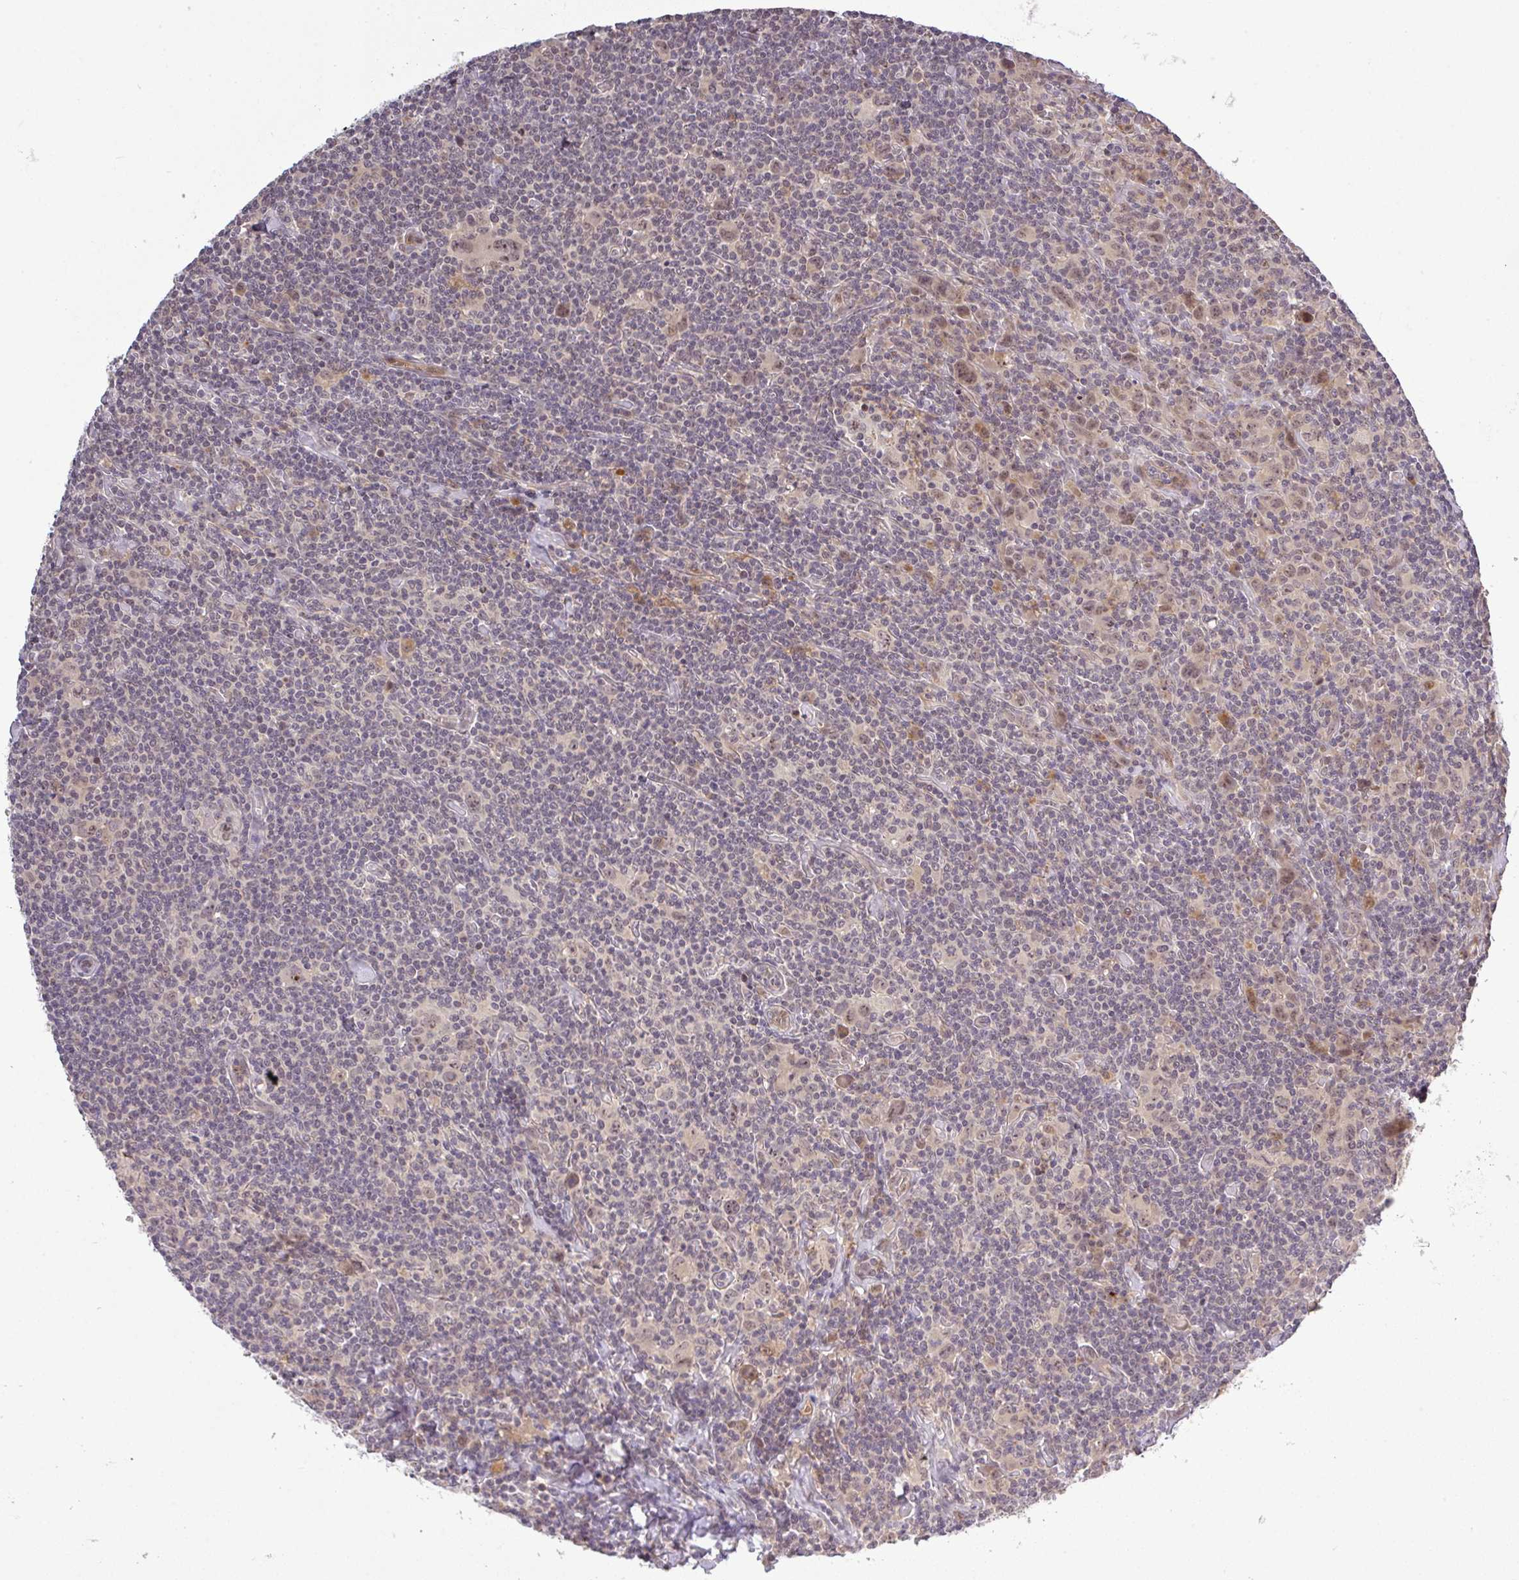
{"staining": {"intensity": "negative", "quantity": "none", "location": "none"}, "tissue": "lymphoma", "cell_type": "Tumor cells", "image_type": "cancer", "snomed": [{"axis": "morphology", "description": "Hodgkin's disease, NOS"}, {"axis": "topography", "description": "Lymph node"}], "caption": "This is an IHC image of human Hodgkin's disease. There is no expression in tumor cells.", "gene": "FAM153A", "patient": {"sex": "female", "age": 18}}